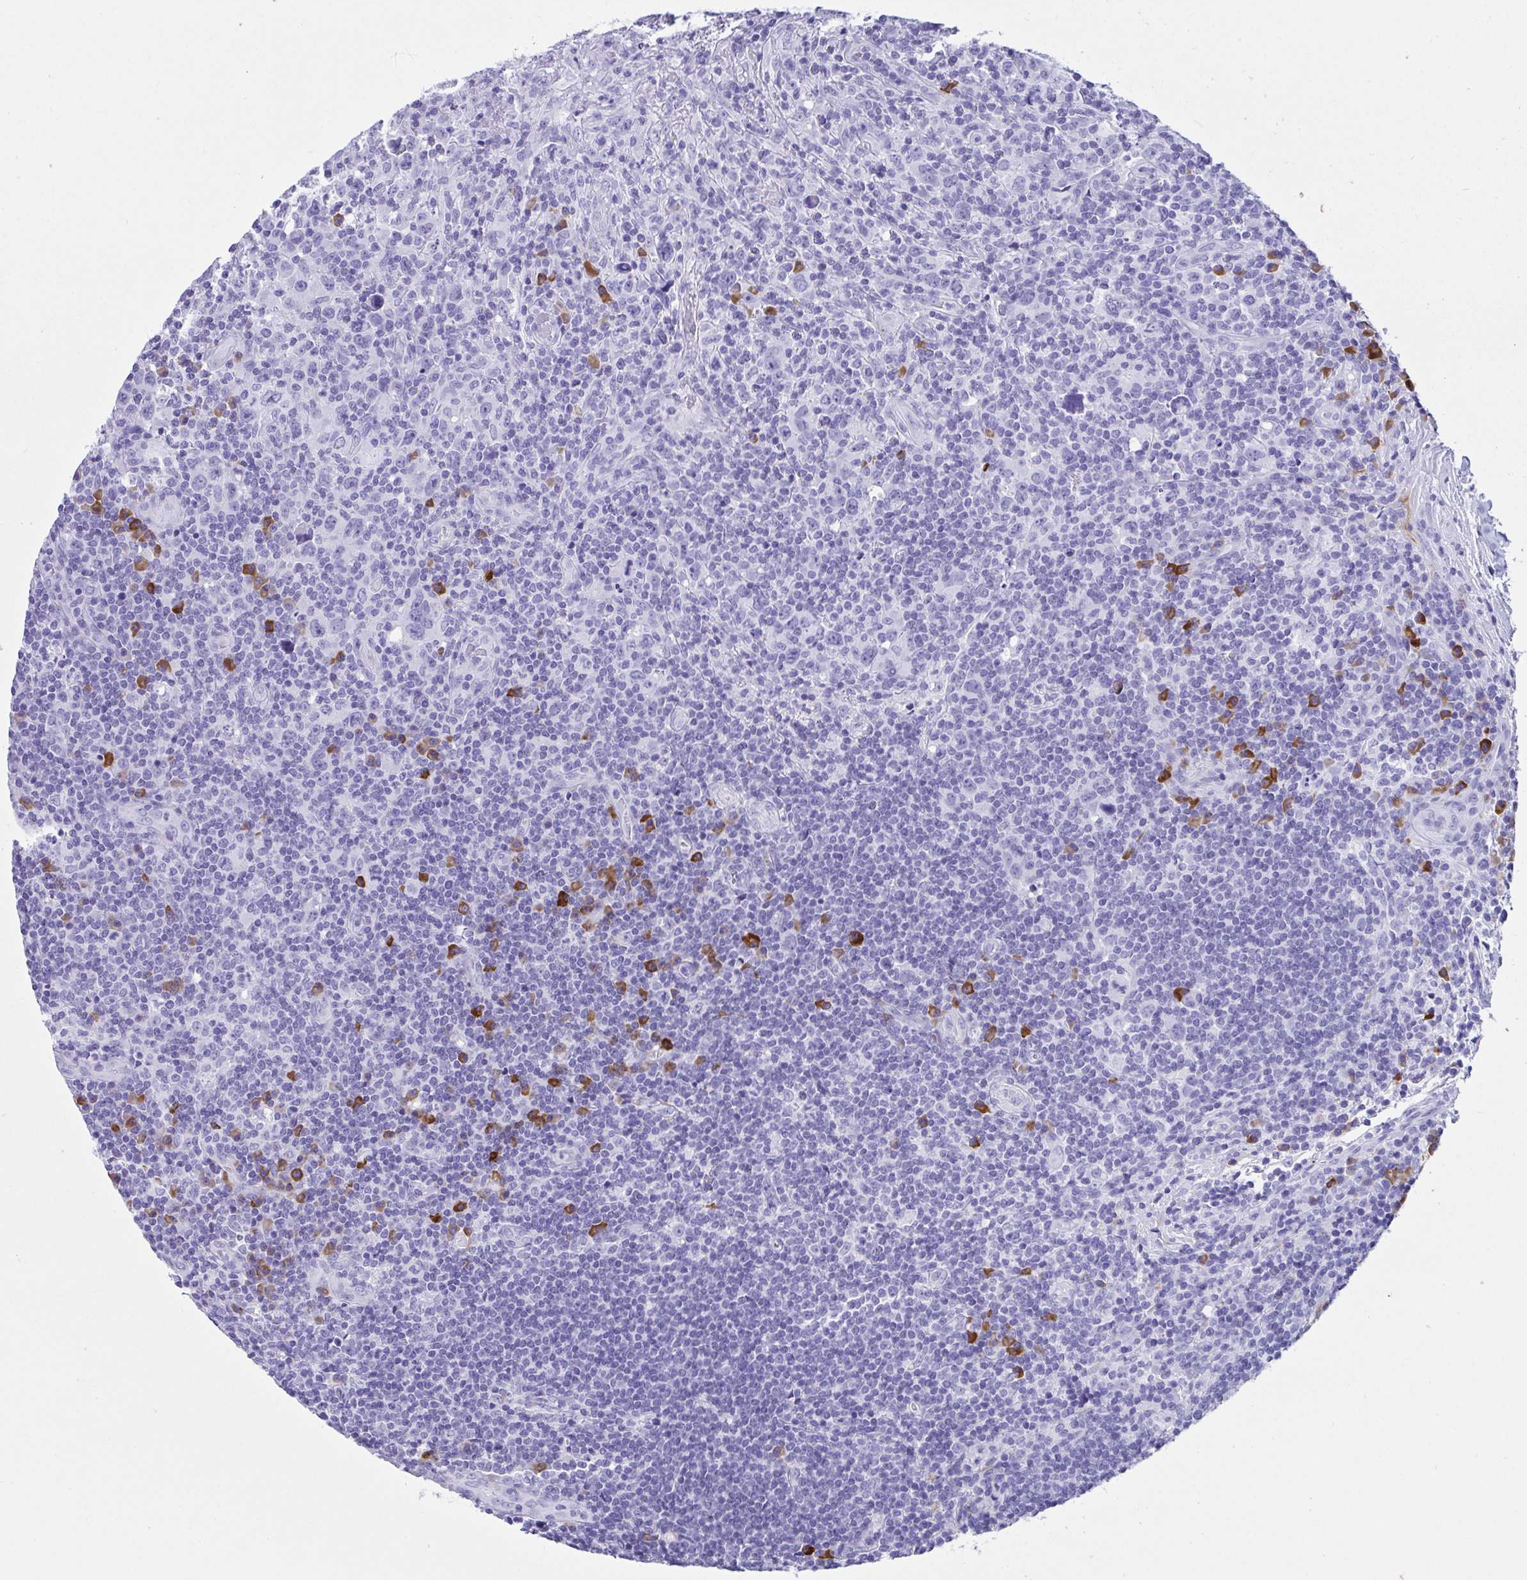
{"staining": {"intensity": "negative", "quantity": "none", "location": "none"}, "tissue": "lymphoma", "cell_type": "Tumor cells", "image_type": "cancer", "snomed": [{"axis": "morphology", "description": "Hodgkin's disease, NOS"}, {"axis": "topography", "description": "Lymph node"}], "caption": "Immunohistochemistry (IHC) photomicrograph of neoplastic tissue: human lymphoma stained with DAB shows no significant protein positivity in tumor cells.", "gene": "BEST4", "patient": {"sex": "female", "age": 18}}